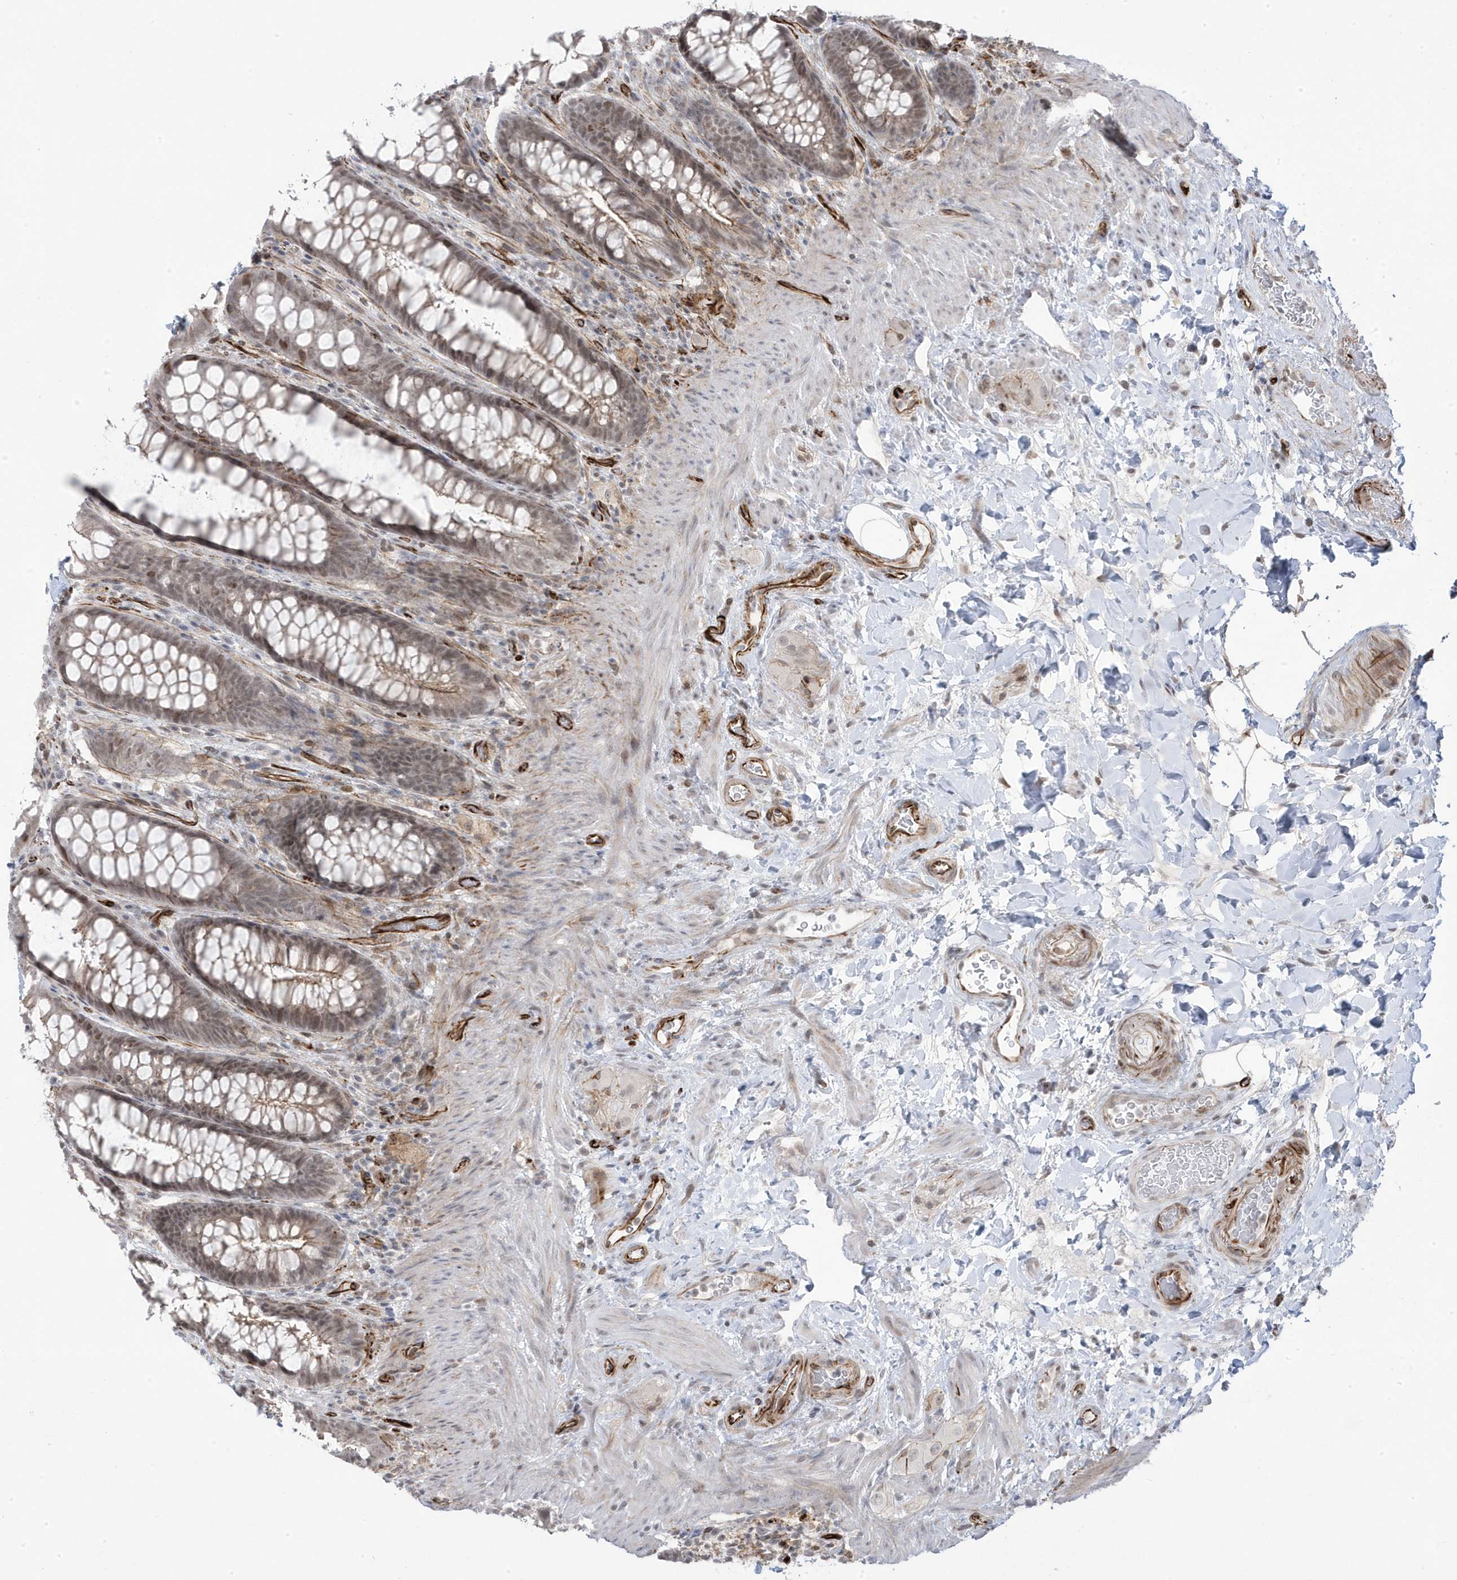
{"staining": {"intensity": "weak", "quantity": "25%-75%", "location": "cytoplasmic/membranous,nuclear"}, "tissue": "rectum", "cell_type": "Glandular cells", "image_type": "normal", "snomed": [{"axis": "morphology", "description": "Normal tissue, NOS"}, {"axis": "topography", "description": "Rectum"}], "caption": "A brown stain shows weak cytoplasmic/membranous,nuclear expression of a protein in glandular cells of unremarkable rectum. The protein is stained brown, and the nuclei are stained in blue (DAB IHC with brightfield microscopy, high magnification).", "gene": "ADAMTSL3", "patient": {"sex": "female", "age": 46}}